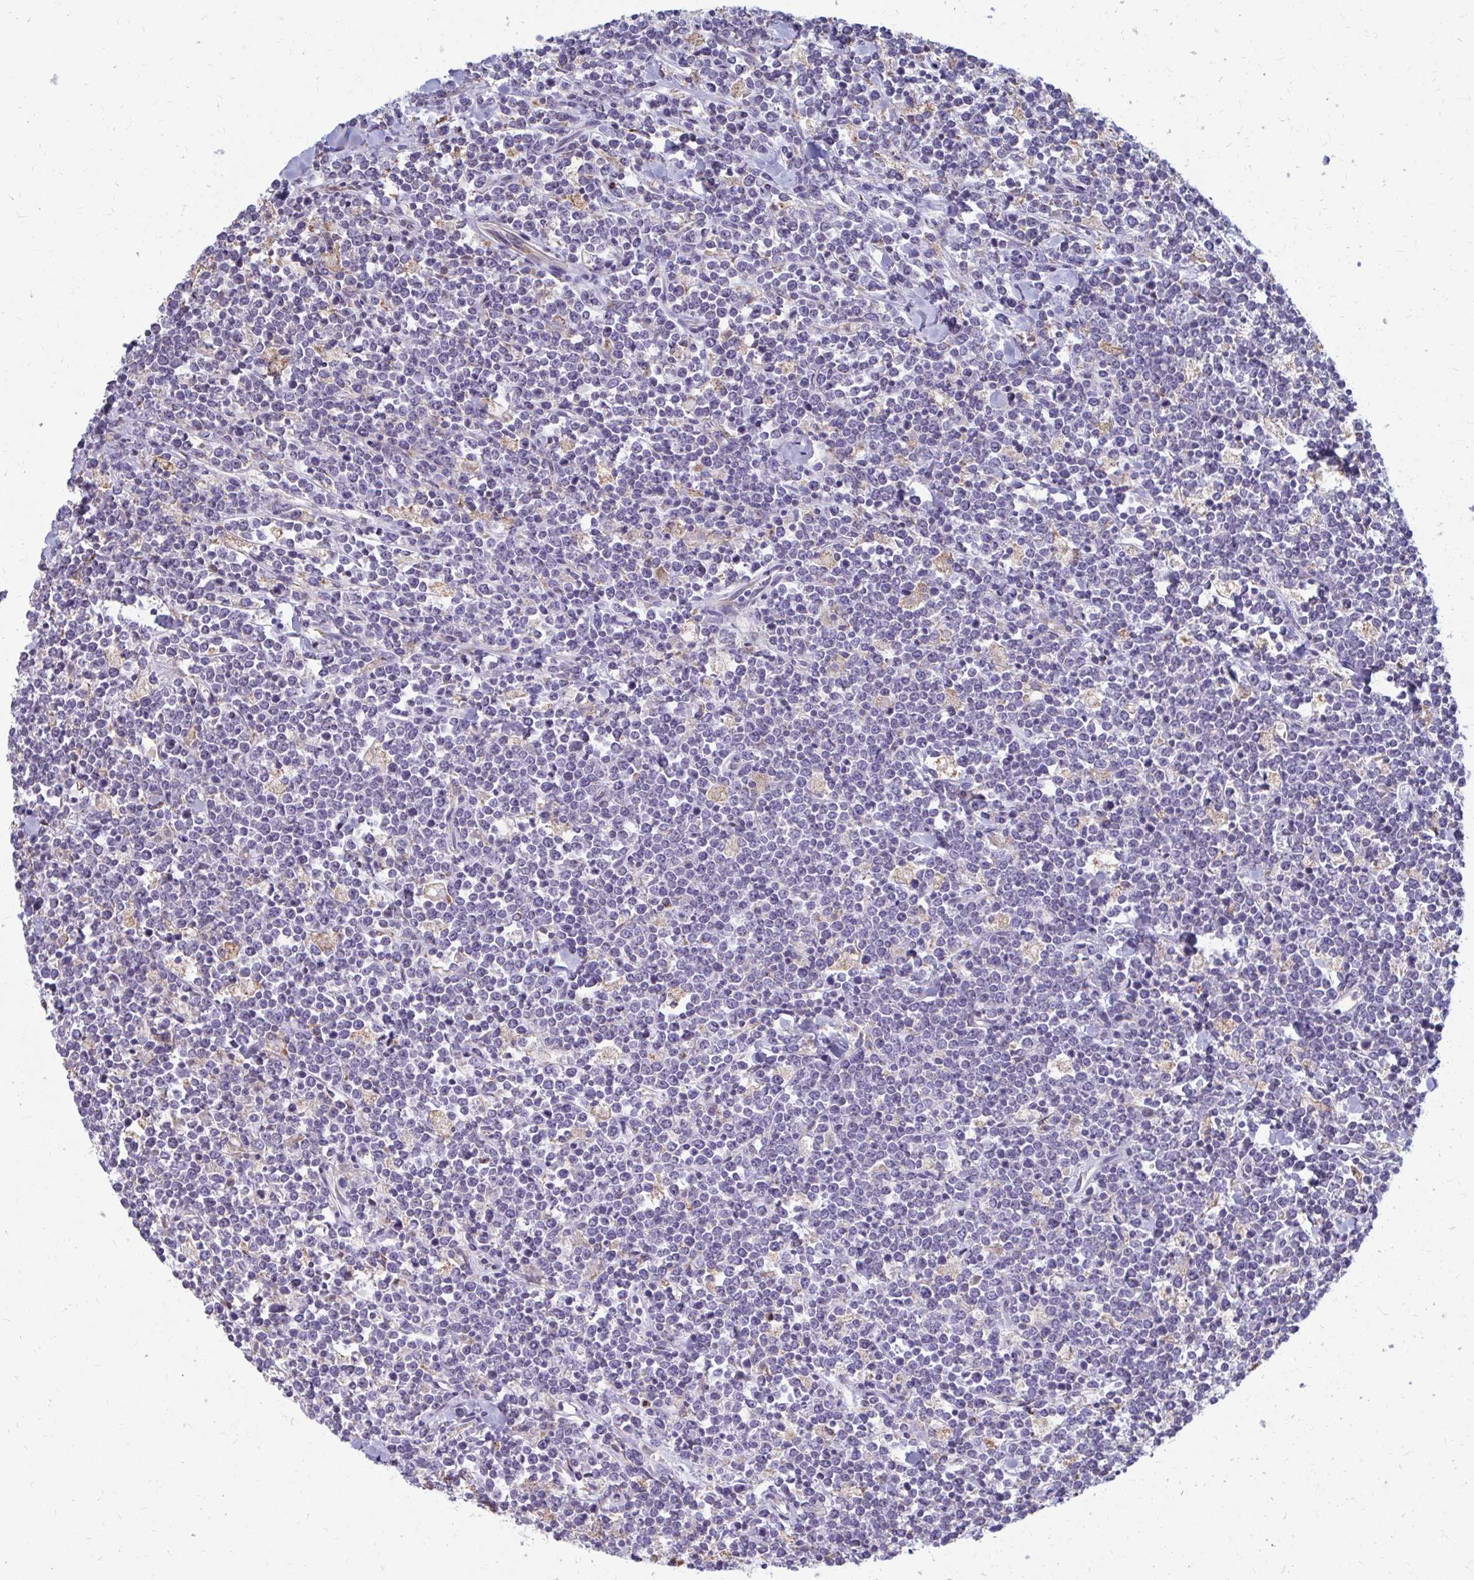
{"staining": {"intensity": "negative", "quantity": "none", "location": "none"}, "tissue": "lymphoma", "cell_type": "Tumor cells", "image_type": "cancer", "snomed": [{"axis": "morphology", "description": "Malignant lymphoma, non-Hodgkin's type, High grade"}, {"axis": "topography", "description": "Small intestine"}, {"axis": "topography", "description": "Colon"}], "caption": "Image shows no significant protein positivity in tumor cells of lymphoma.", "gene": "FKBP2", "patient": {"sex": "male", "age": 8}}